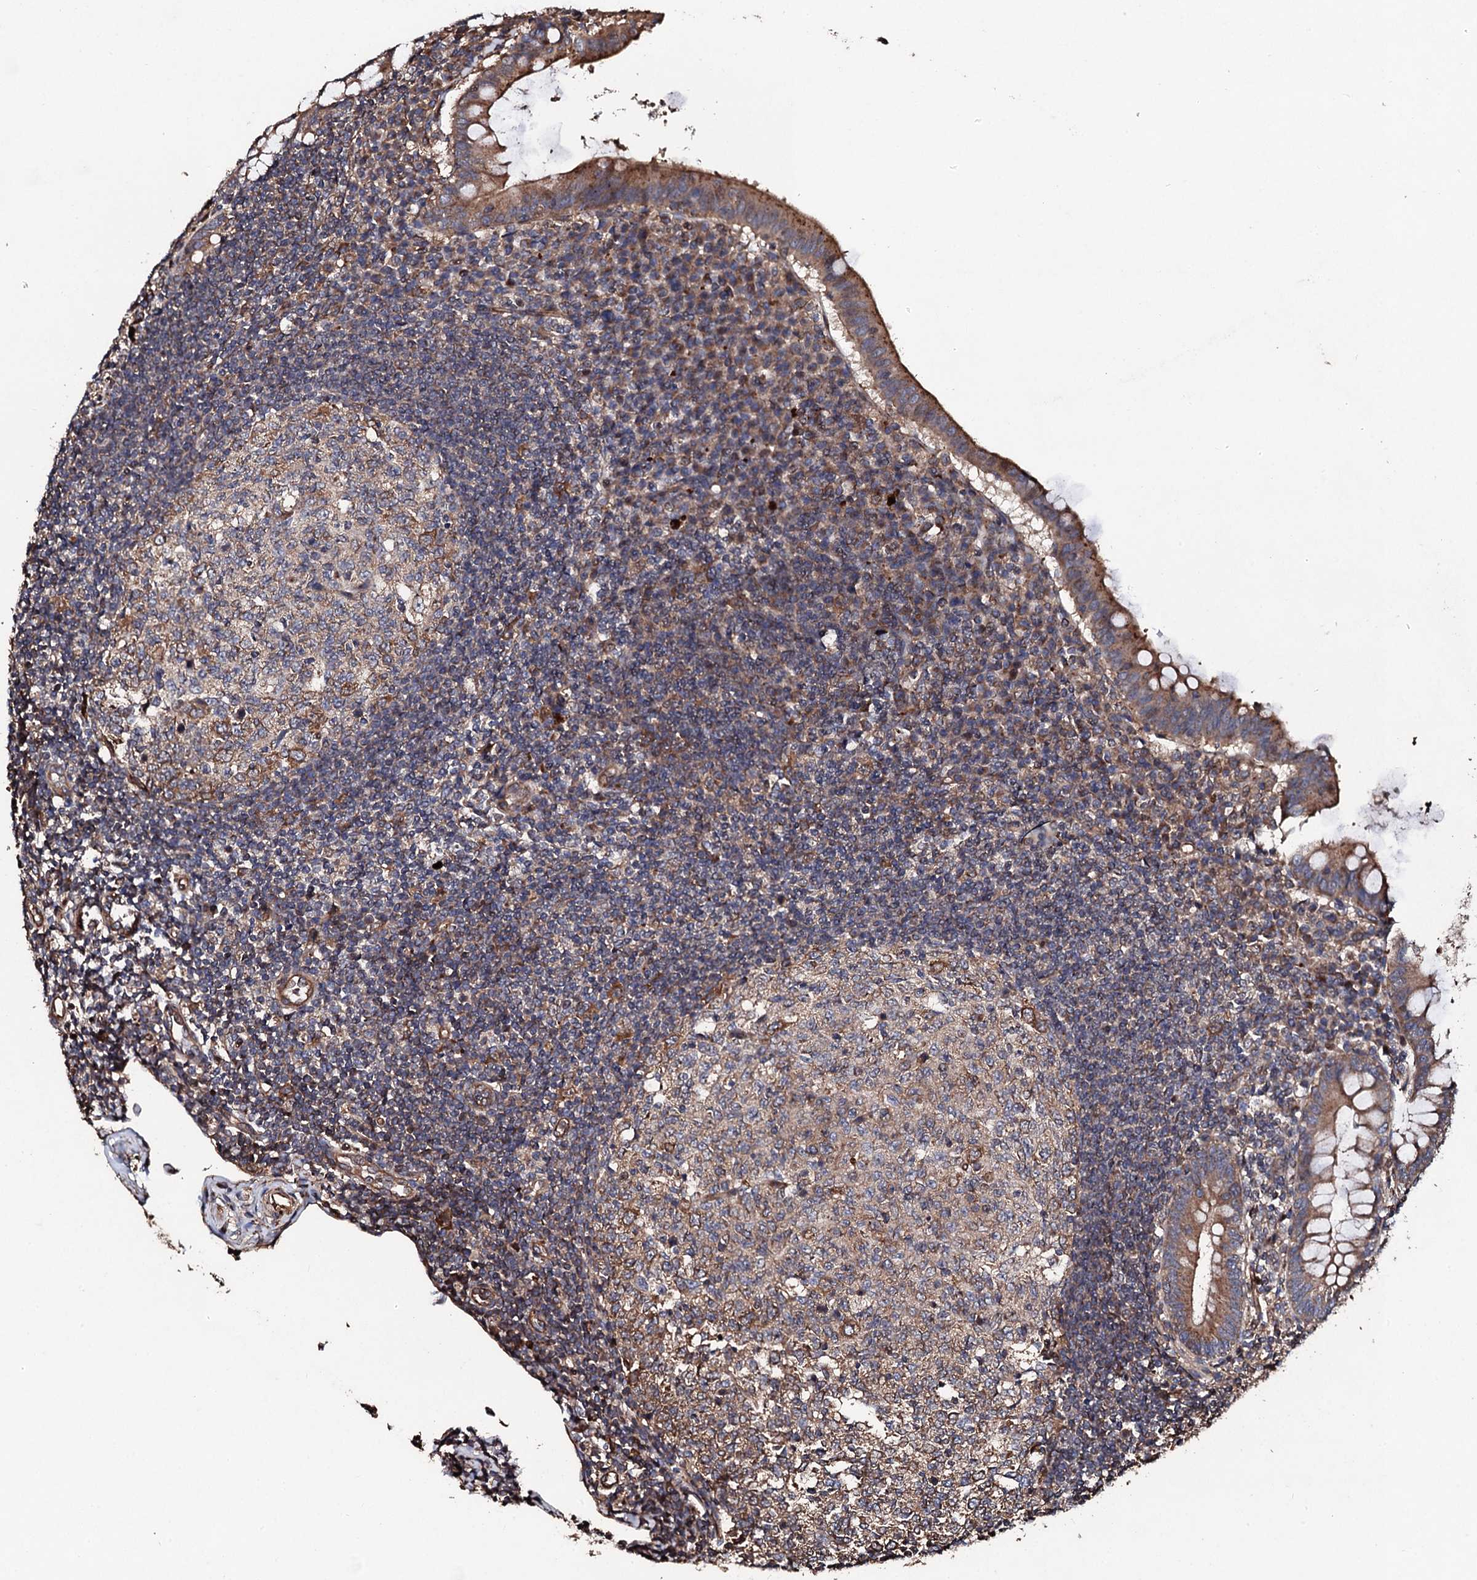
{"staining": {"intensity": "moderate", "quantity": ">75%", "location": "cytoplasmic/membranous"}, "tissue": "appendix", "cell_type": "Glandular cells", "image_type": "normal", "snomed": [{"axis": "morphology", "description": "Normal tissue, NOS"}, {"axis": "topography", "description": "Appendix"}], "caption": "An image of appendix stained for a protein exhibits moderate cytoplasmic/membranous brown staining in glandular cells.", "gene": "CKAP5", "patient": {"sex": "female", "age": 33}}